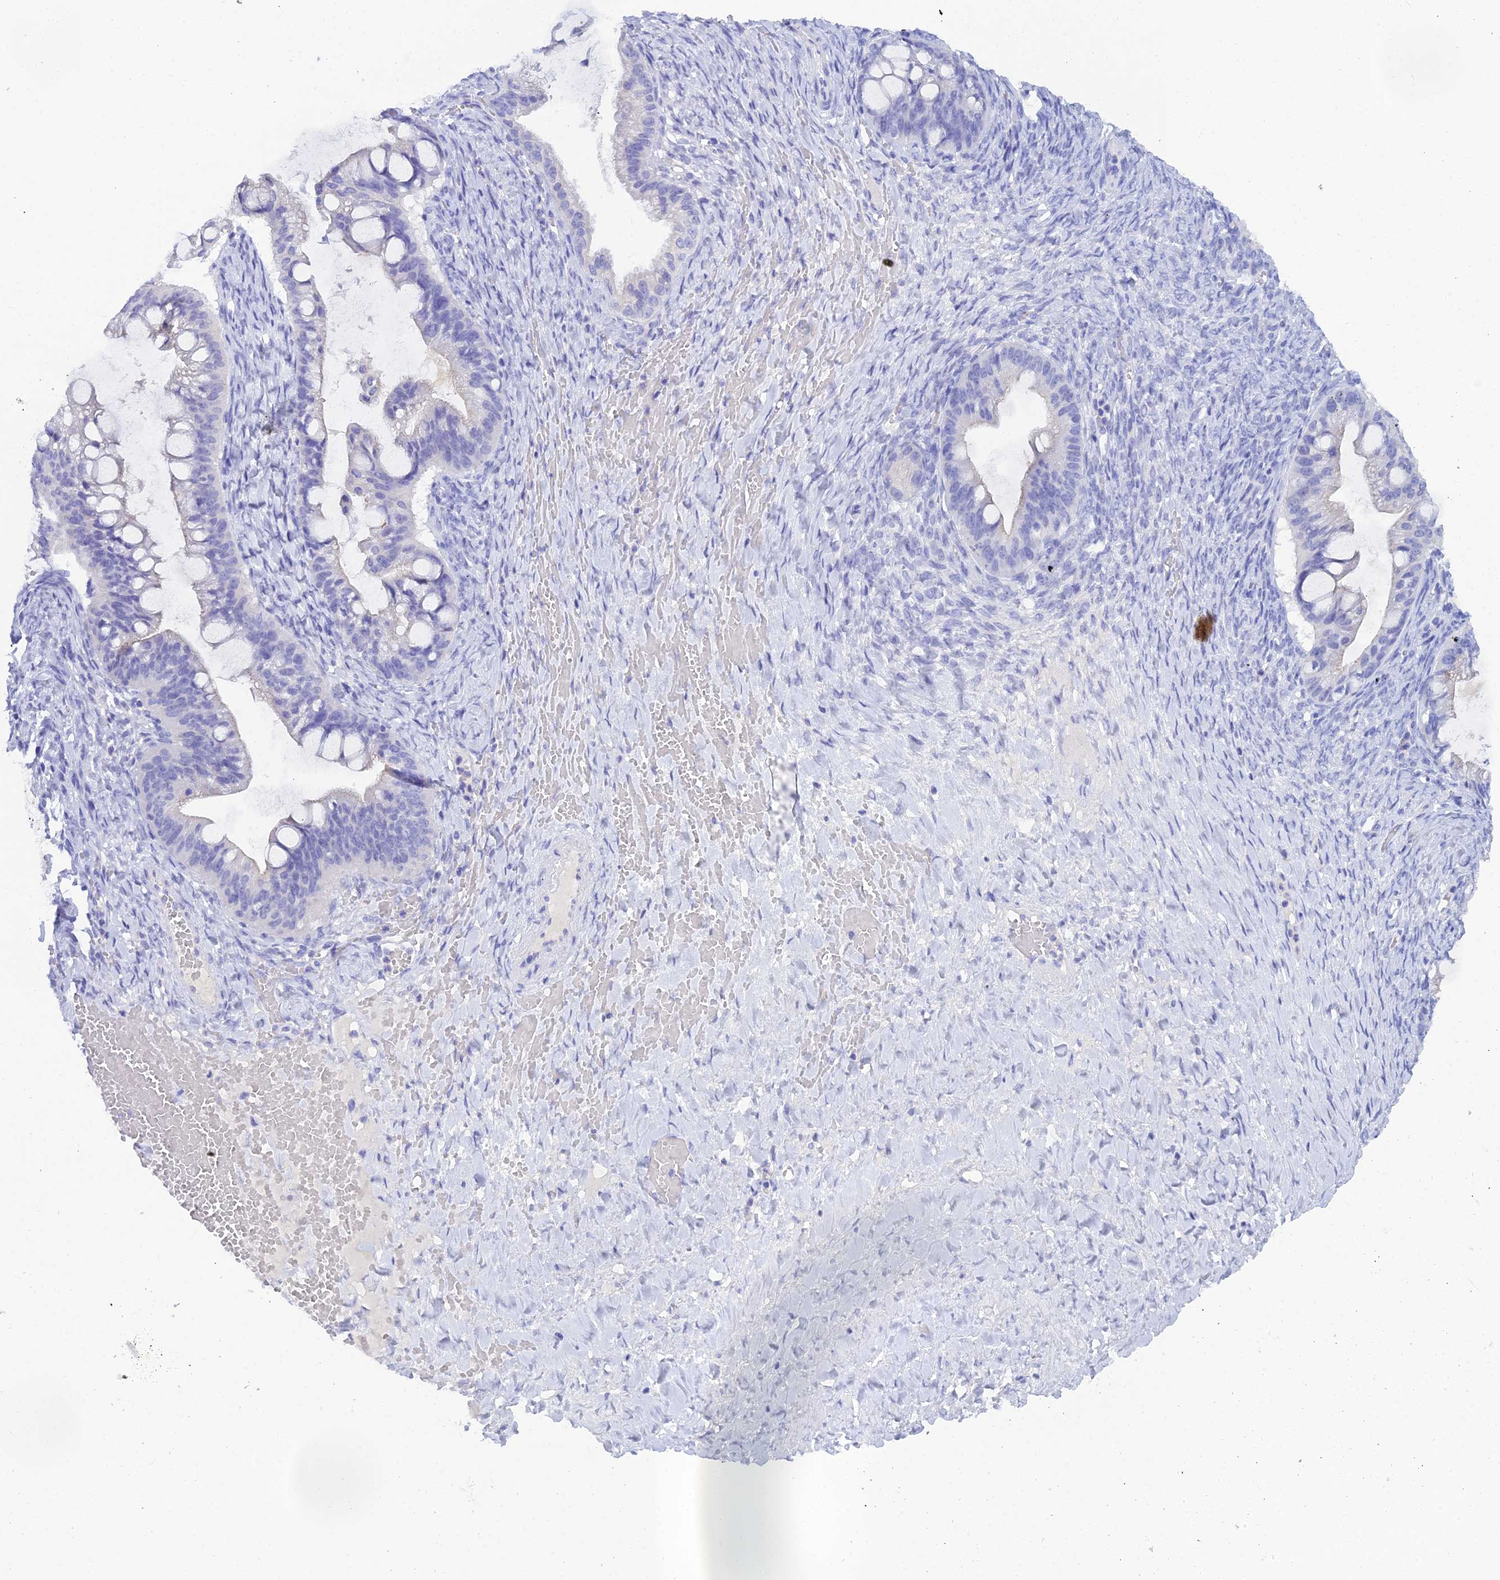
{"staining": {"intensity": "negative", "quantity": "none", "location": "none"}, "tissue": "ovarian cancer", "cell_type": "Tumor cells", "image_type": "cancer", "snomed": [{"axis": "morphology", "description": "Cystadenocarcinoma, mucinous, NOS"}, {"axis": "topography", "description": "Ovary"}], "caption": "Immunohistochemistry (IHC) micrograph of neoplastic tissue: ovarian mucinous cystadenocarcinoma stained with DAB demonstrates no significant protein positivity in tumor cells. (DAB (3,3'-diaminobenzidine) immunohistochemistry, high magnification).", "gene": "REG1A", "patient": {"sex": "female", "age": 73}}